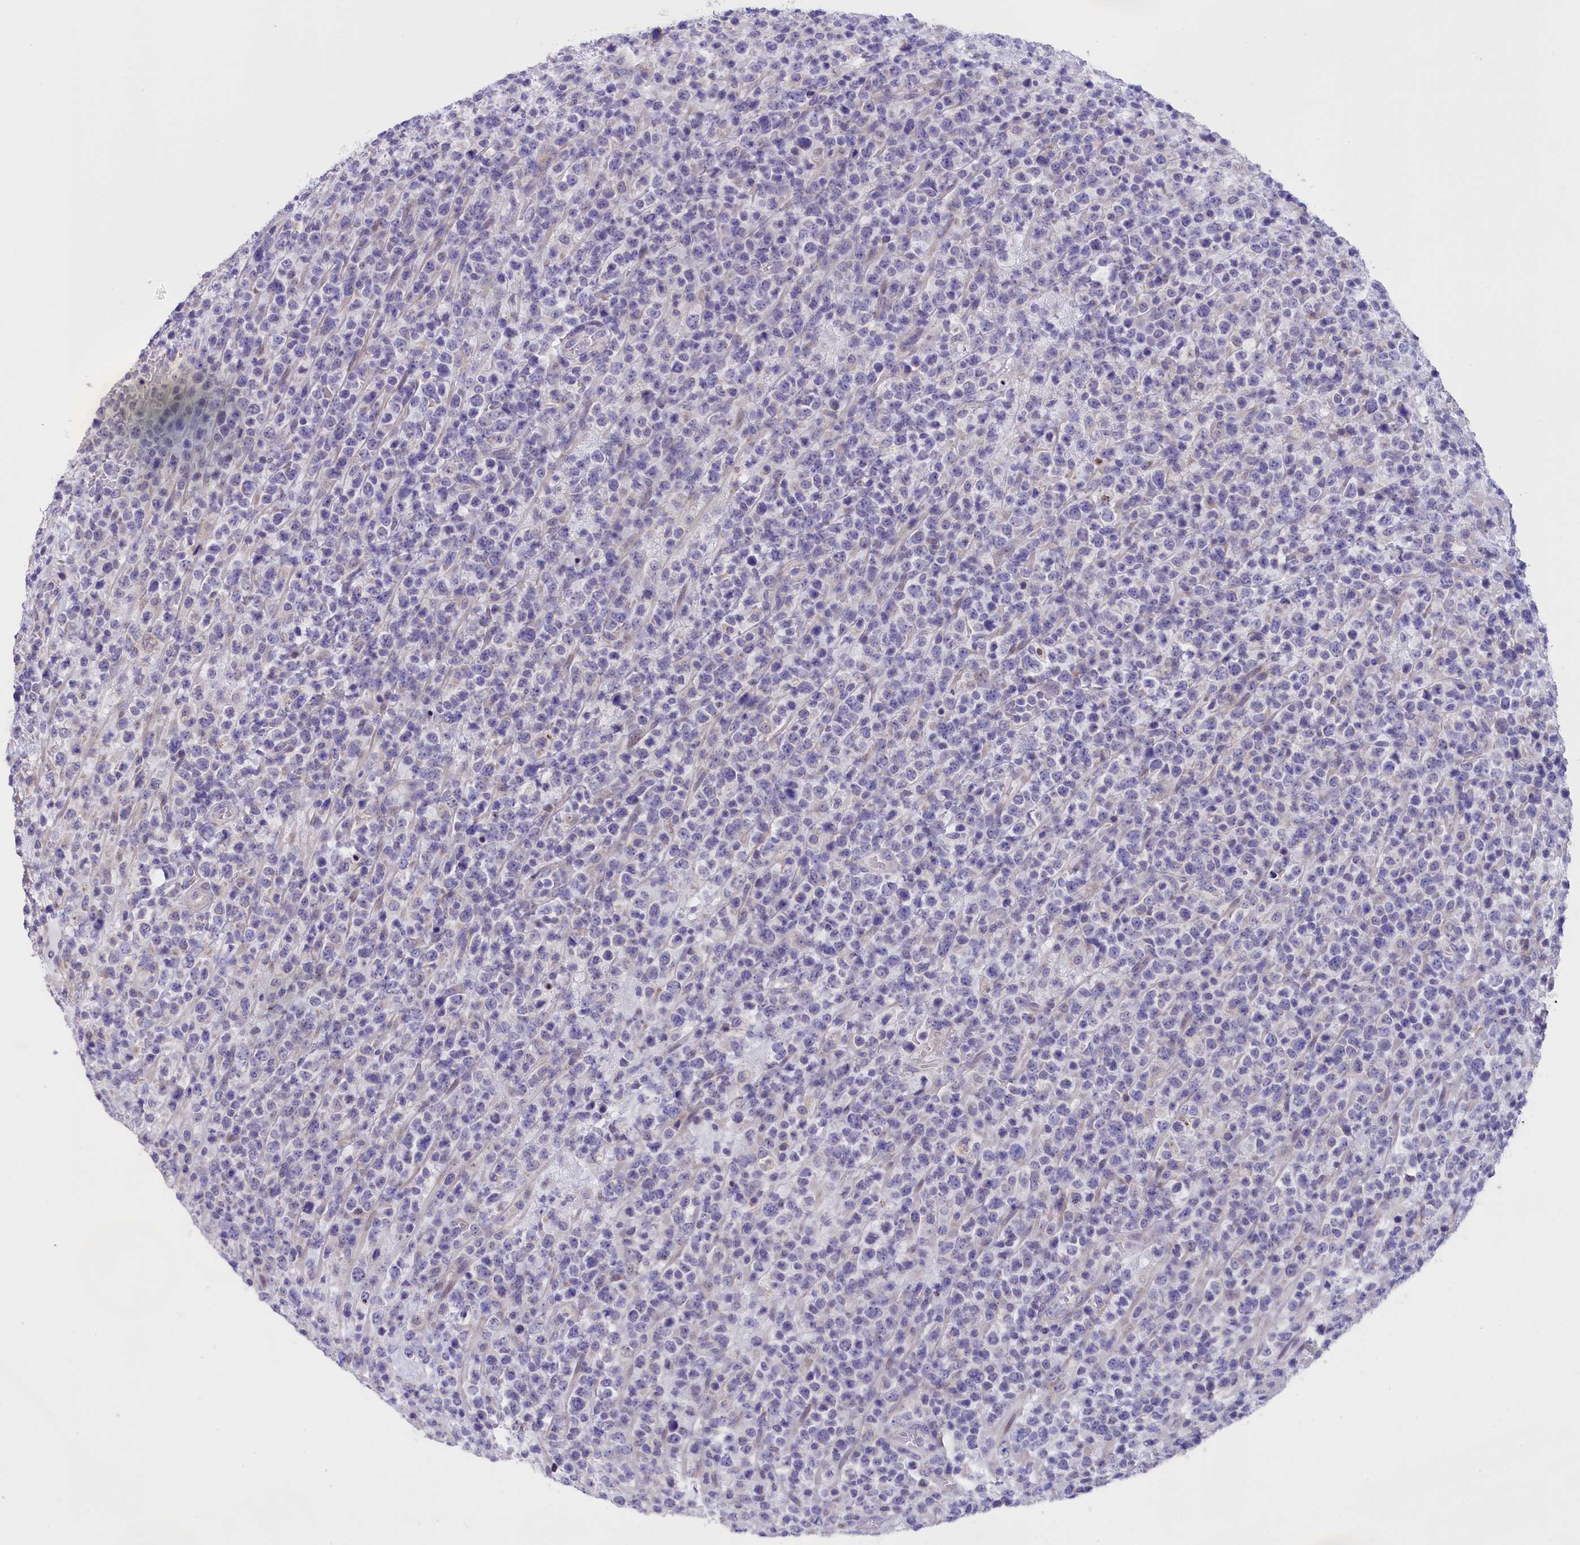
{"staining": {"intensity": "negative", "quantity": "none", "location": "none"}, "tissue": "lymphoma", "cell_type": "Tumor cells", "image_type": "cancer", "snomed": [{"axis": "morphology", "description": "Malignant lymphoma, non-Hodgkin's type, High grade"}, {"axis": "topography", "description": "Colon"}], "caption": "DAB immunohistochemical staining of human lymphoma exhibits no significant positivity in tumor cells. (DAB immunohistochemistry (IHC) visualized using brightfield microscopy, high magnification).", "gene": "CYP2U1", "patient": {"sex": "female", "age": 53}}